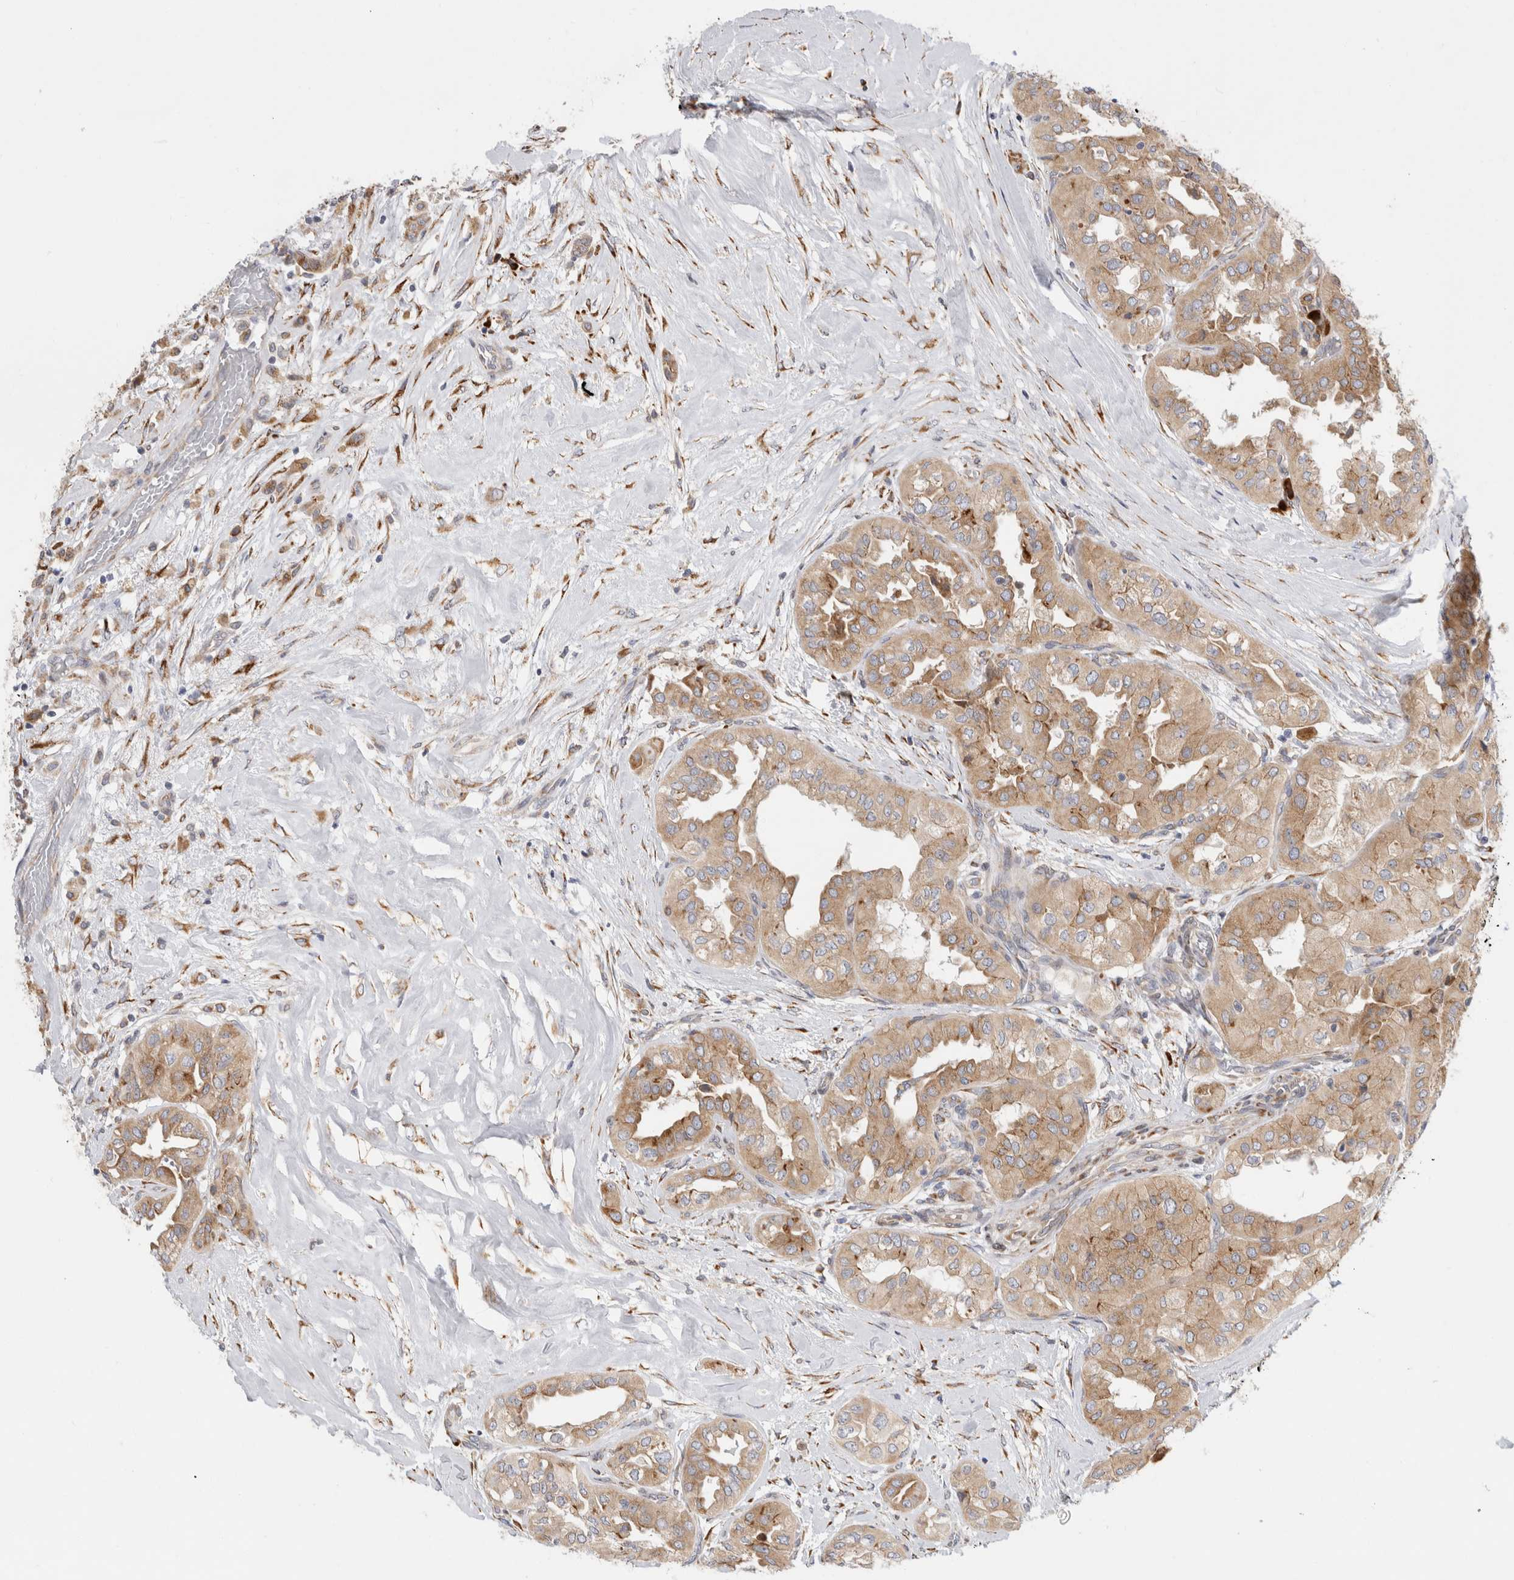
{"staining": {"intensity": "moderate", "quantity": ">75%", "location": "cytoplasmic/membranous"}, "tissue": "thyroid cancer", "cell_type": "Tumor cells", "image_type": "cancer", "snomed": [{"axis": "morphology", "description": "Papillary adenocarcinoma, NOS"}, {"axis": "topography", "description": "Thyroid gland"}], "caption": "Thyroid cancer (papillary adenocarcinoma) stained for a protein (brown) displays moderate cytoplasmic/membranous positive positivity in about >75% of tumor cells.", "gene": "RPN2", "patient": {"sex": "female", "age": 59}}